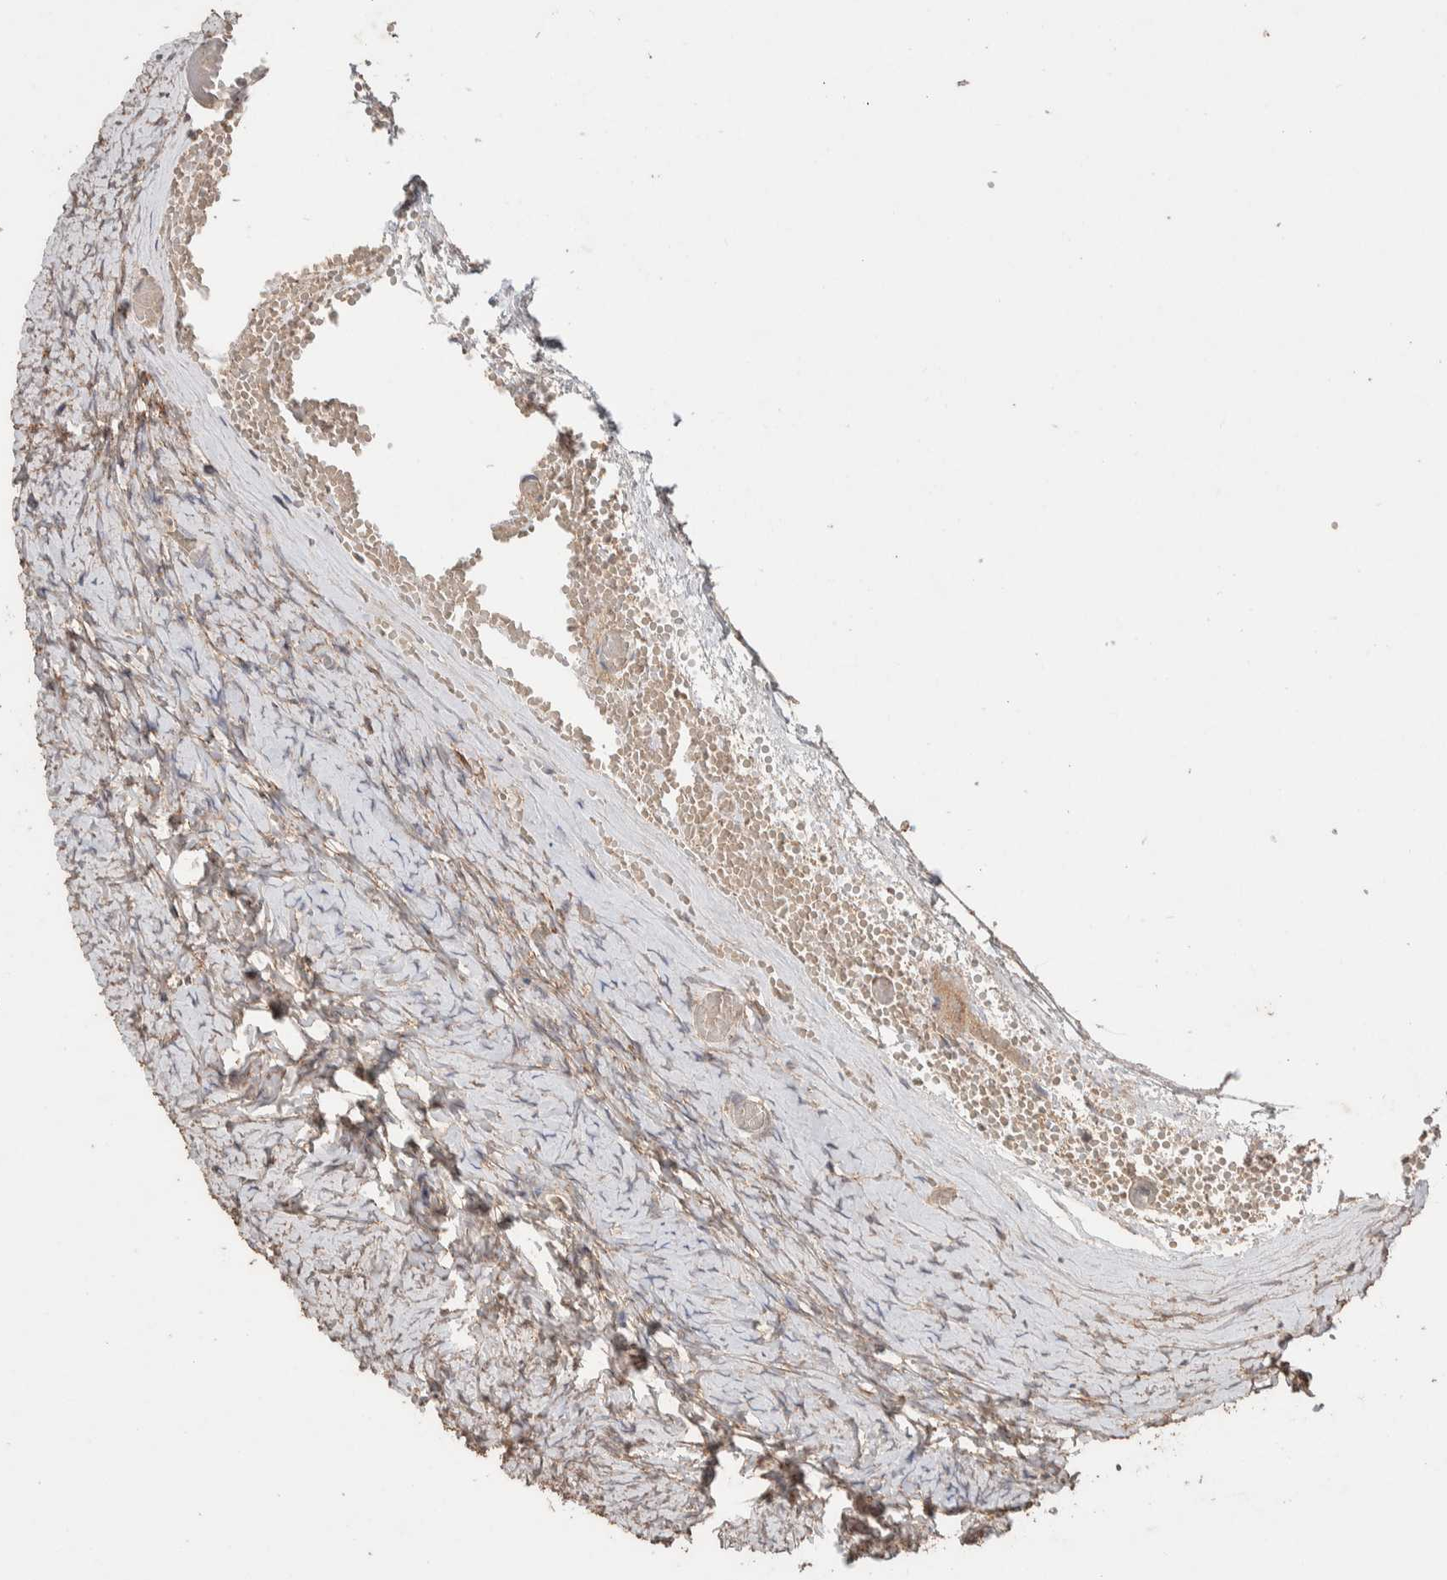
{"staining": {"intensity": "weak", "quantity": ">75%", "location": "cytoplasmic/membranous"}, "tissue": "ovary", "cell_type": "Ovarian stroma cells", "image_type": "normal", "snomed": [{"axis": "morphology", "description": "Normal tissue, NOS"}, {"axis": "topography", "description": "Ovary"}], "caption": "Immunohistochemical staining of normal human ovary displays weak cytoplasmic/membranous protein positivity in approximately >75% of ovarian stroma cells. (DAB IHC, brown staining for protein, blue staining for nuclei).", "gene": "KCNJ5", "patient": {"sex": "female", "age": 27}}